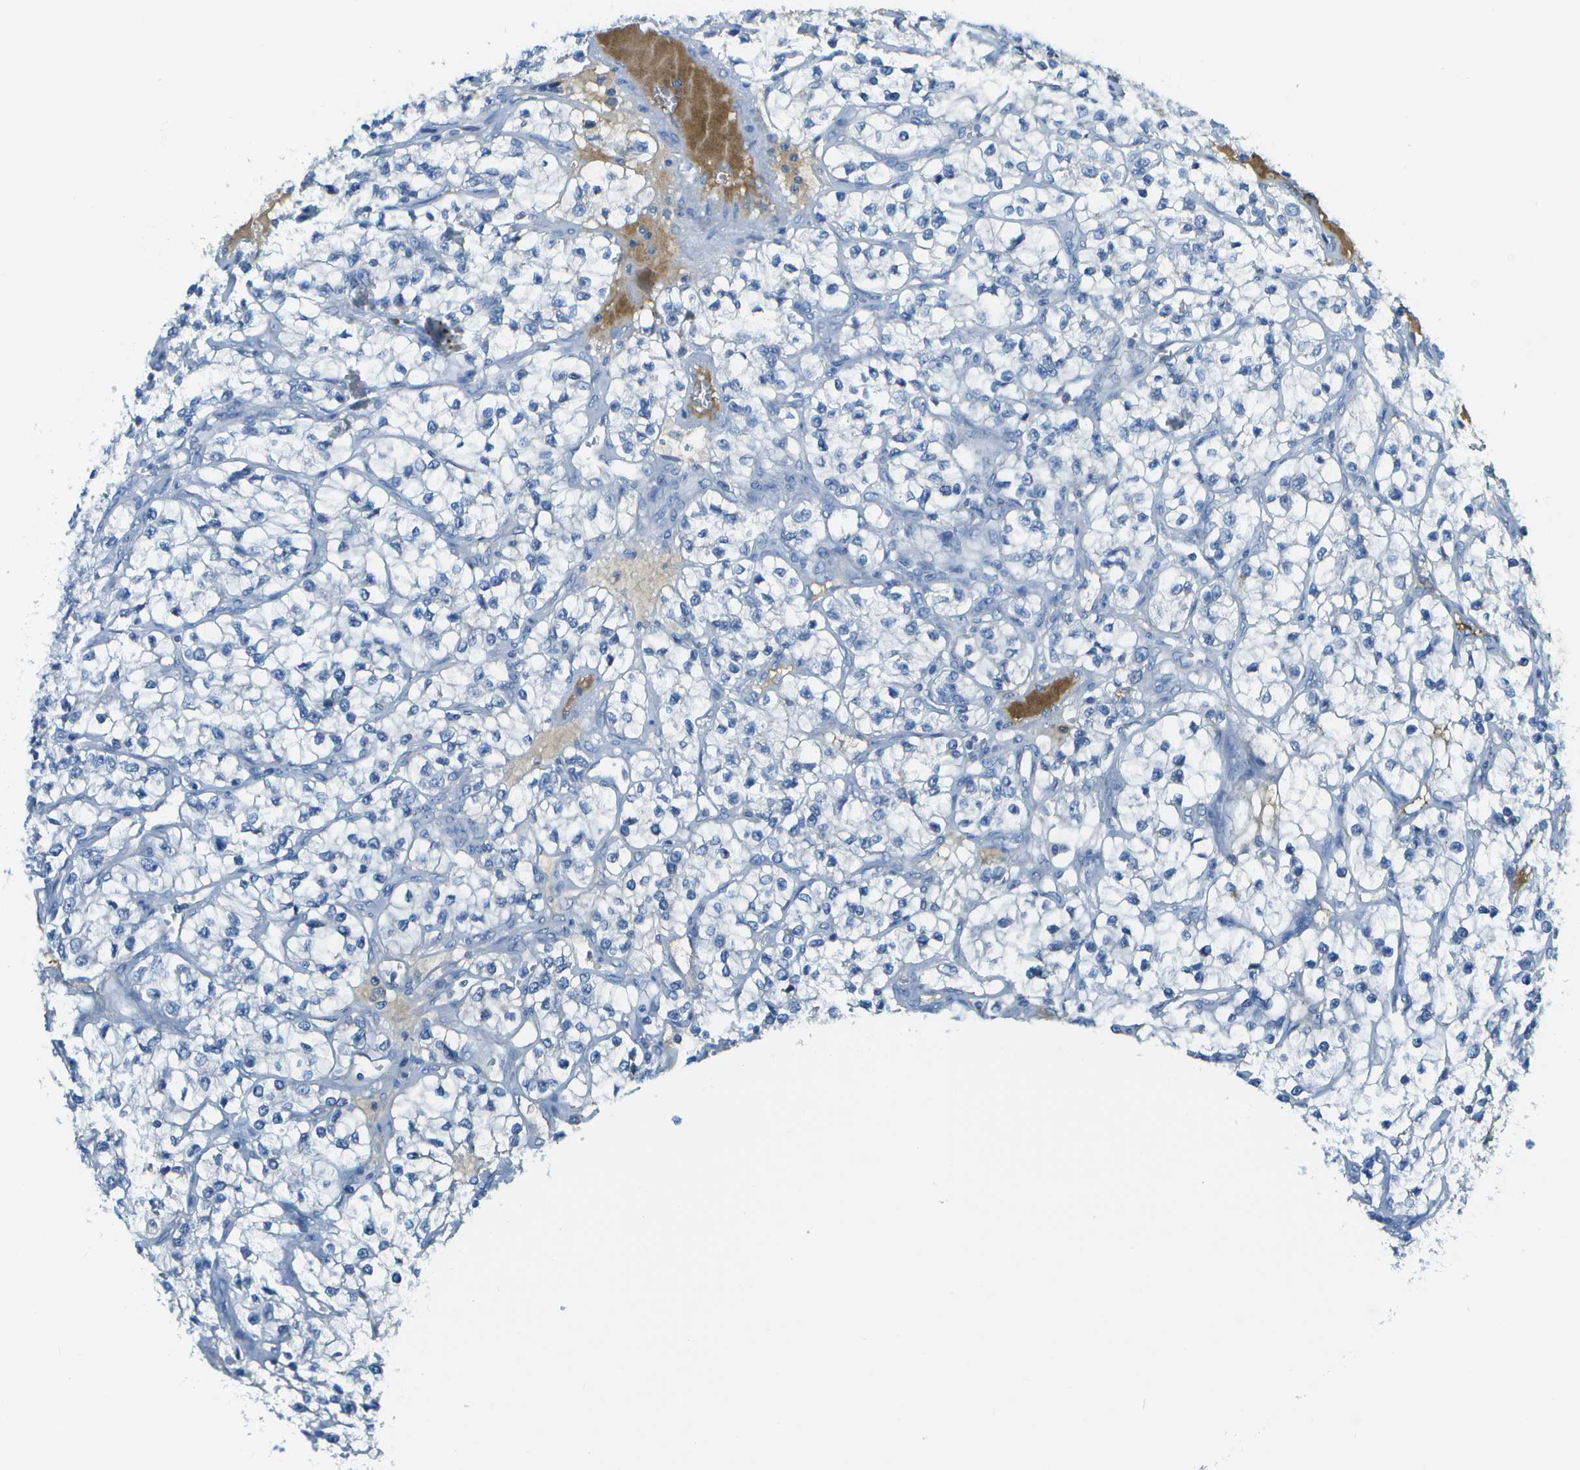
{"staining": {"intensity": "negative", "quantity": "none", "location": "none"}, "tissue": "renal cancer", "cell_type": "Tumor cells", "image_type": "cancer", "snomed": [{"axis": "morphology", "description": "Adenocarcinoma, NOS"}, {"axis": "topography", "description": "Kidney"}], "caption": "Photomicrograph shows no protein staining in tumor cells of renal adenocarcinoma tissue.", "gene": "C1S", "patient": {"sex": "female", "age": 57}}